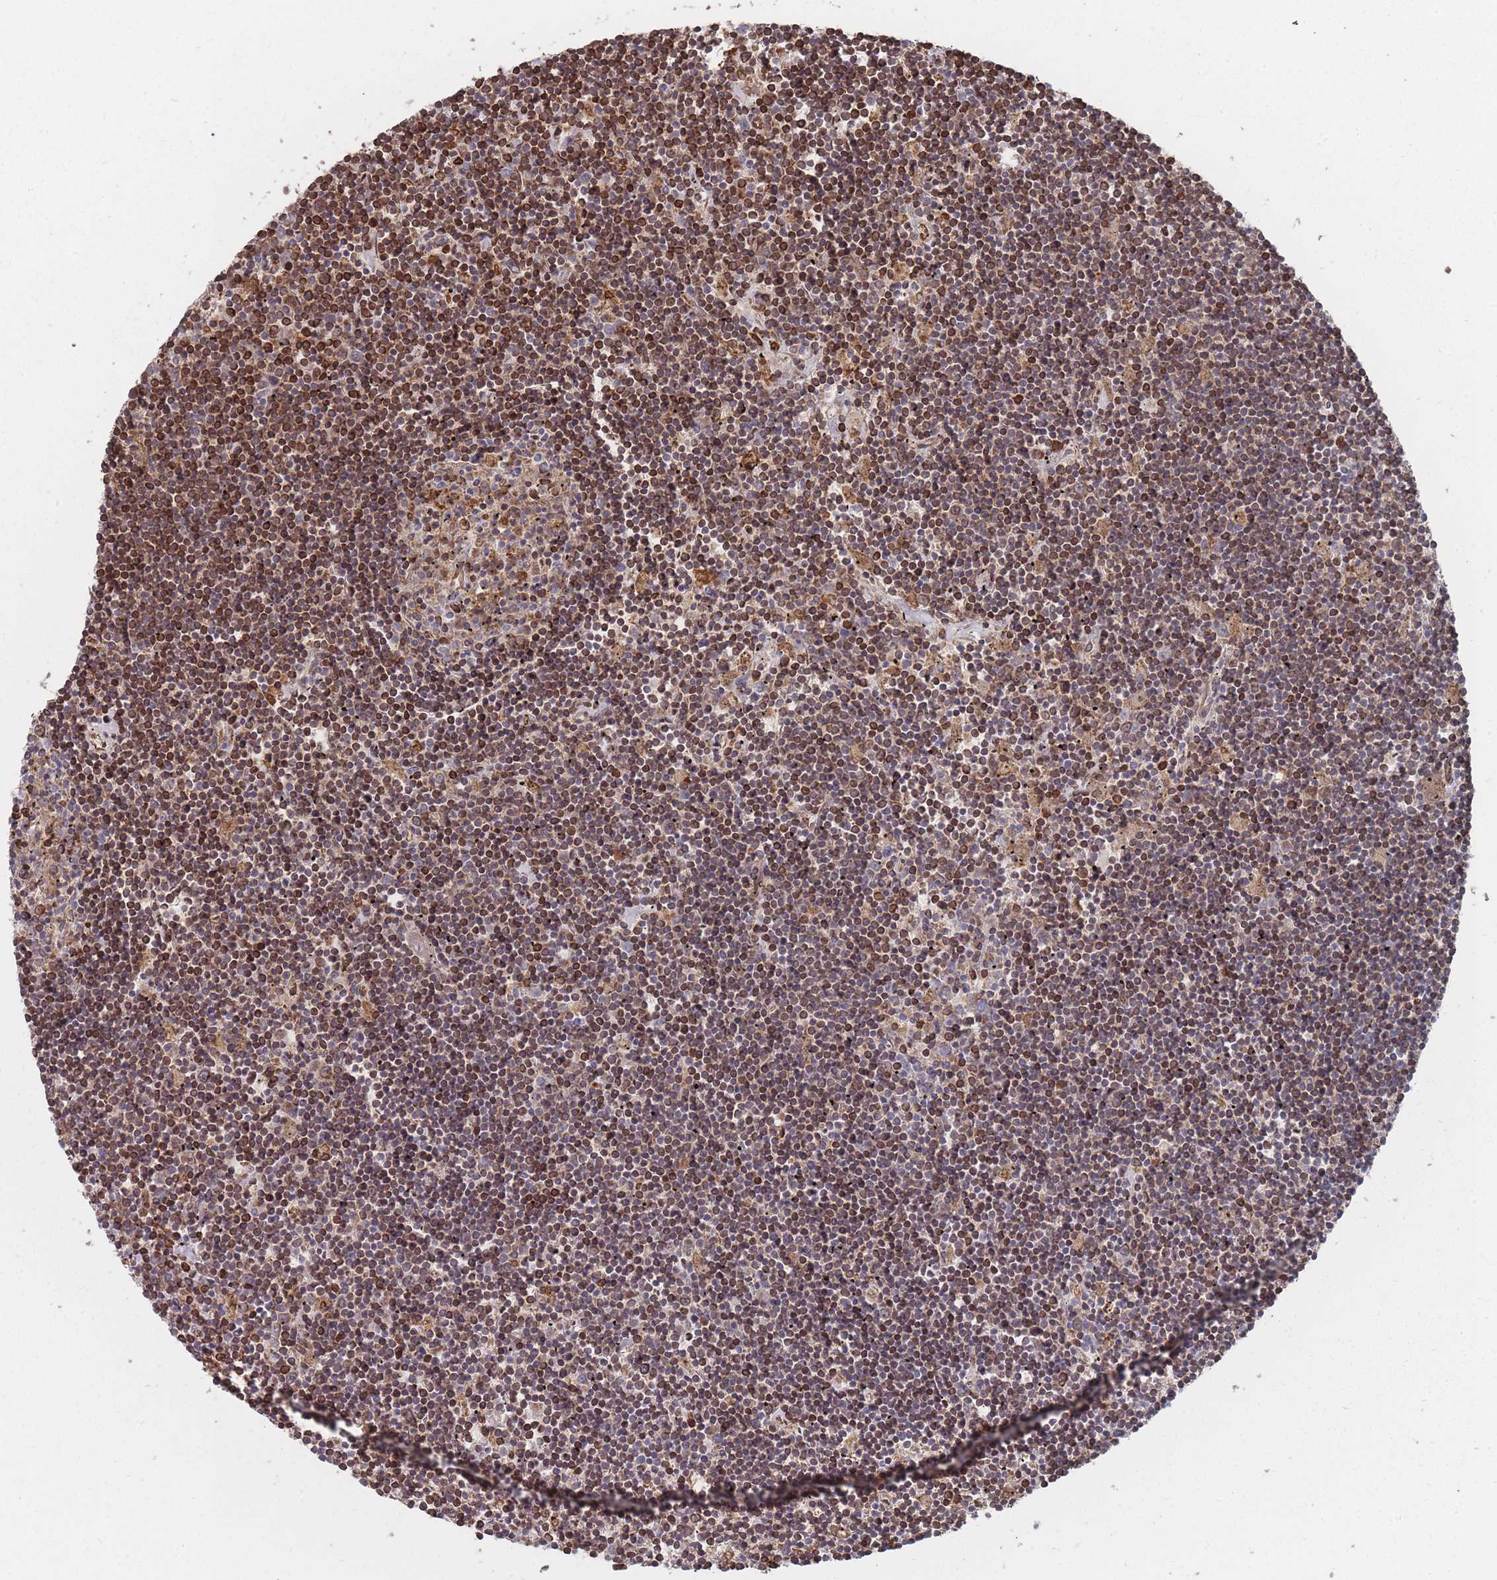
{"staining": {"intensity": "moderate", "quantity": ">75%", "location": "cytoplasmic/membranous"}, "tissue": "lymphoma", "cell_type": "Tumor cells", "image_type": "cancer", "snomed": [{"axis": "morphology", "description": "Malignant lymphoma, non-Hodgkin's type, Low grade"}, {"axis": "topography", "description": "Spleen"}], "caption": "Immunohistochemical staining of human lymphoma shows medium levels of moderate cytoplasmic/membranous protein expression in about >75% of tumor cells.", "gene": "THSD7B", "patient": {"sex": "male", "age": 76}}